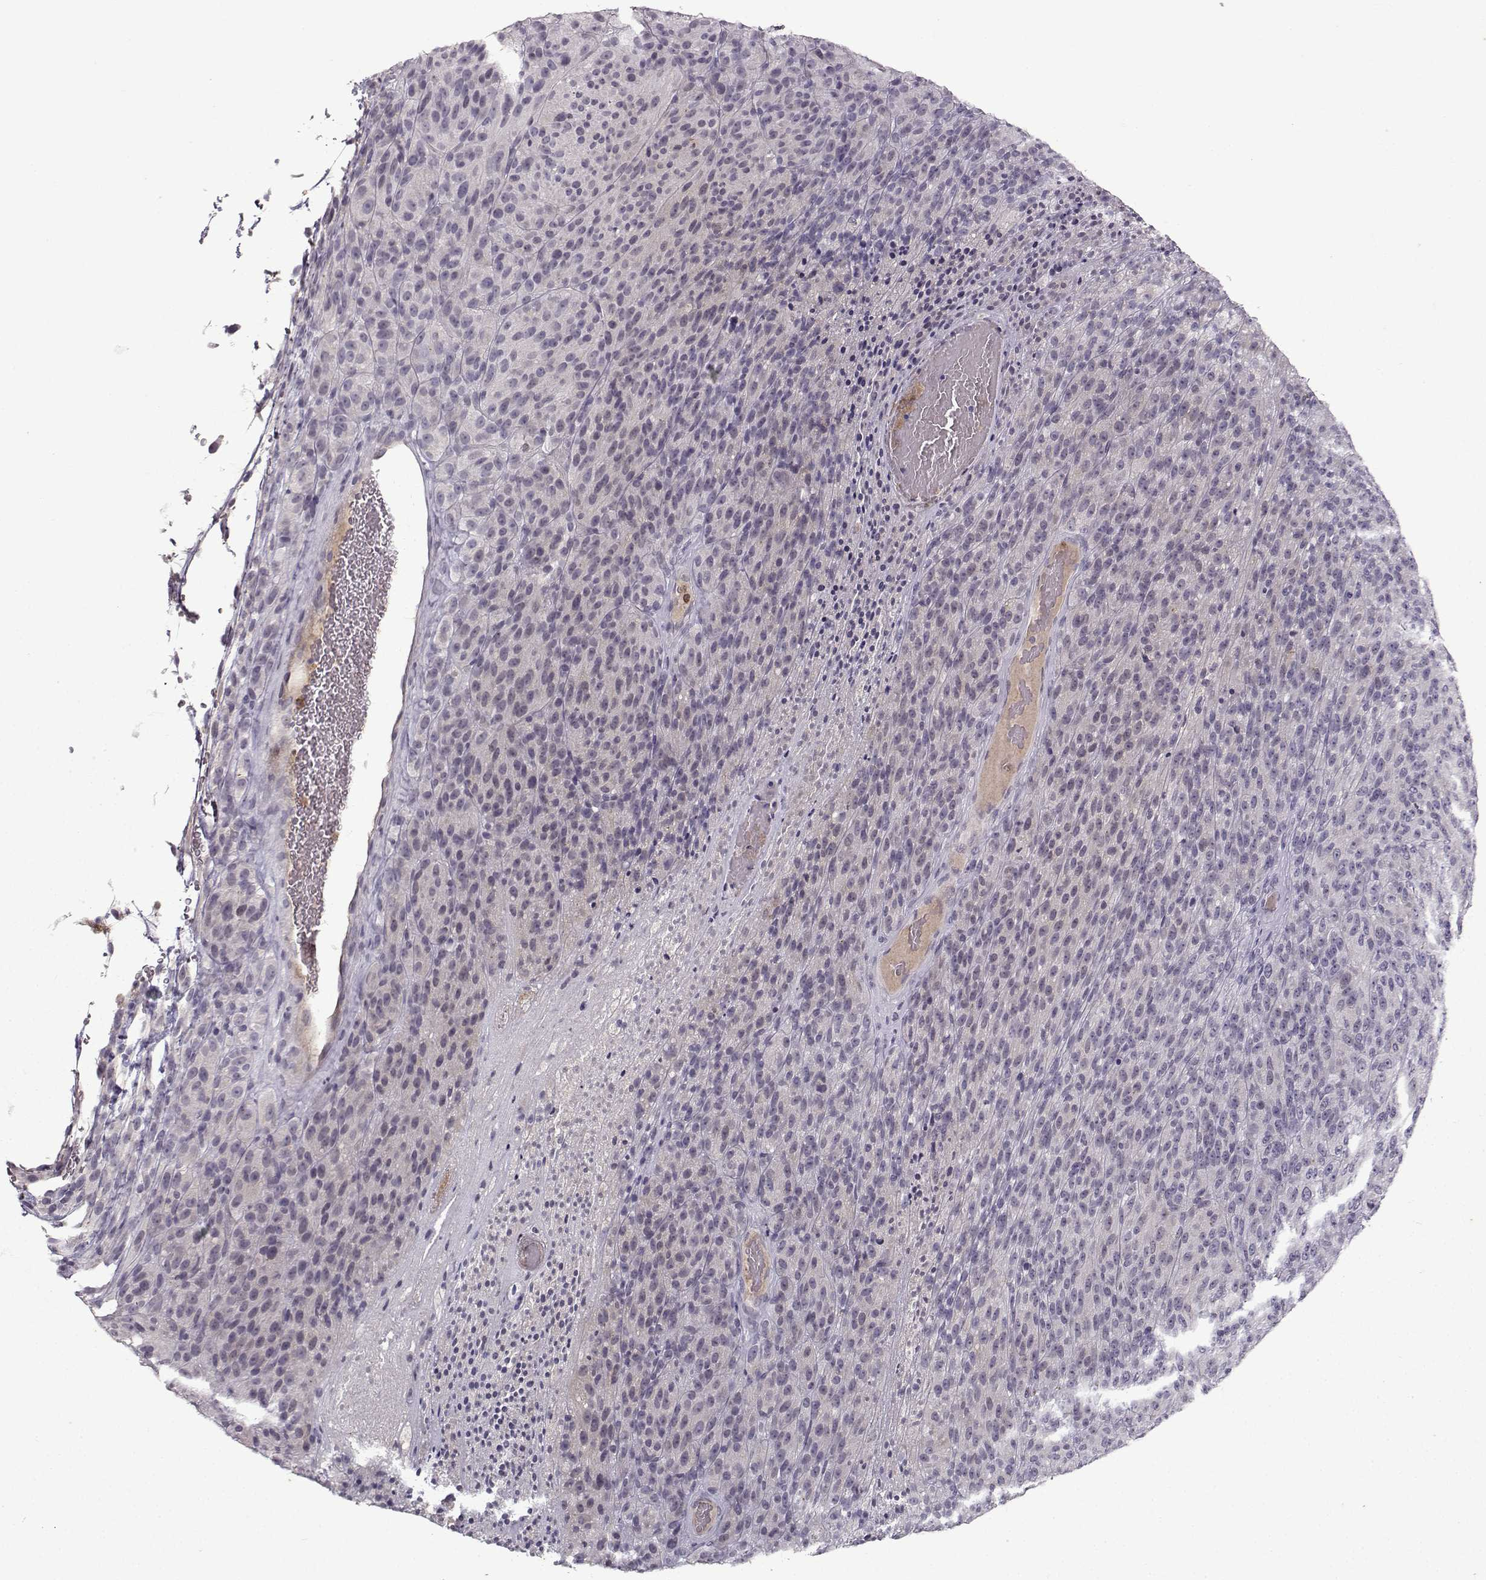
{"staining": {"intensity": "negative", "quantity": "none", "location": "none"}, "tissue": "melanoma", "cell_type": "Tumor cells", "image_type": "cancer", "snomed": [{"axis": "morphology", "description": "Malignant melanoma, Metastatic site"}, {"axis": "topography", "description": "Brain"}], "caption": "Immunohistochemistry (IHC) histopathology image of malignant melanoma (metastatic site) stained for a protein (brown), which reveals no positivity in tumor cells.", "gene": "OPRD1", "patient": {"sex": "female", "age": 56}}